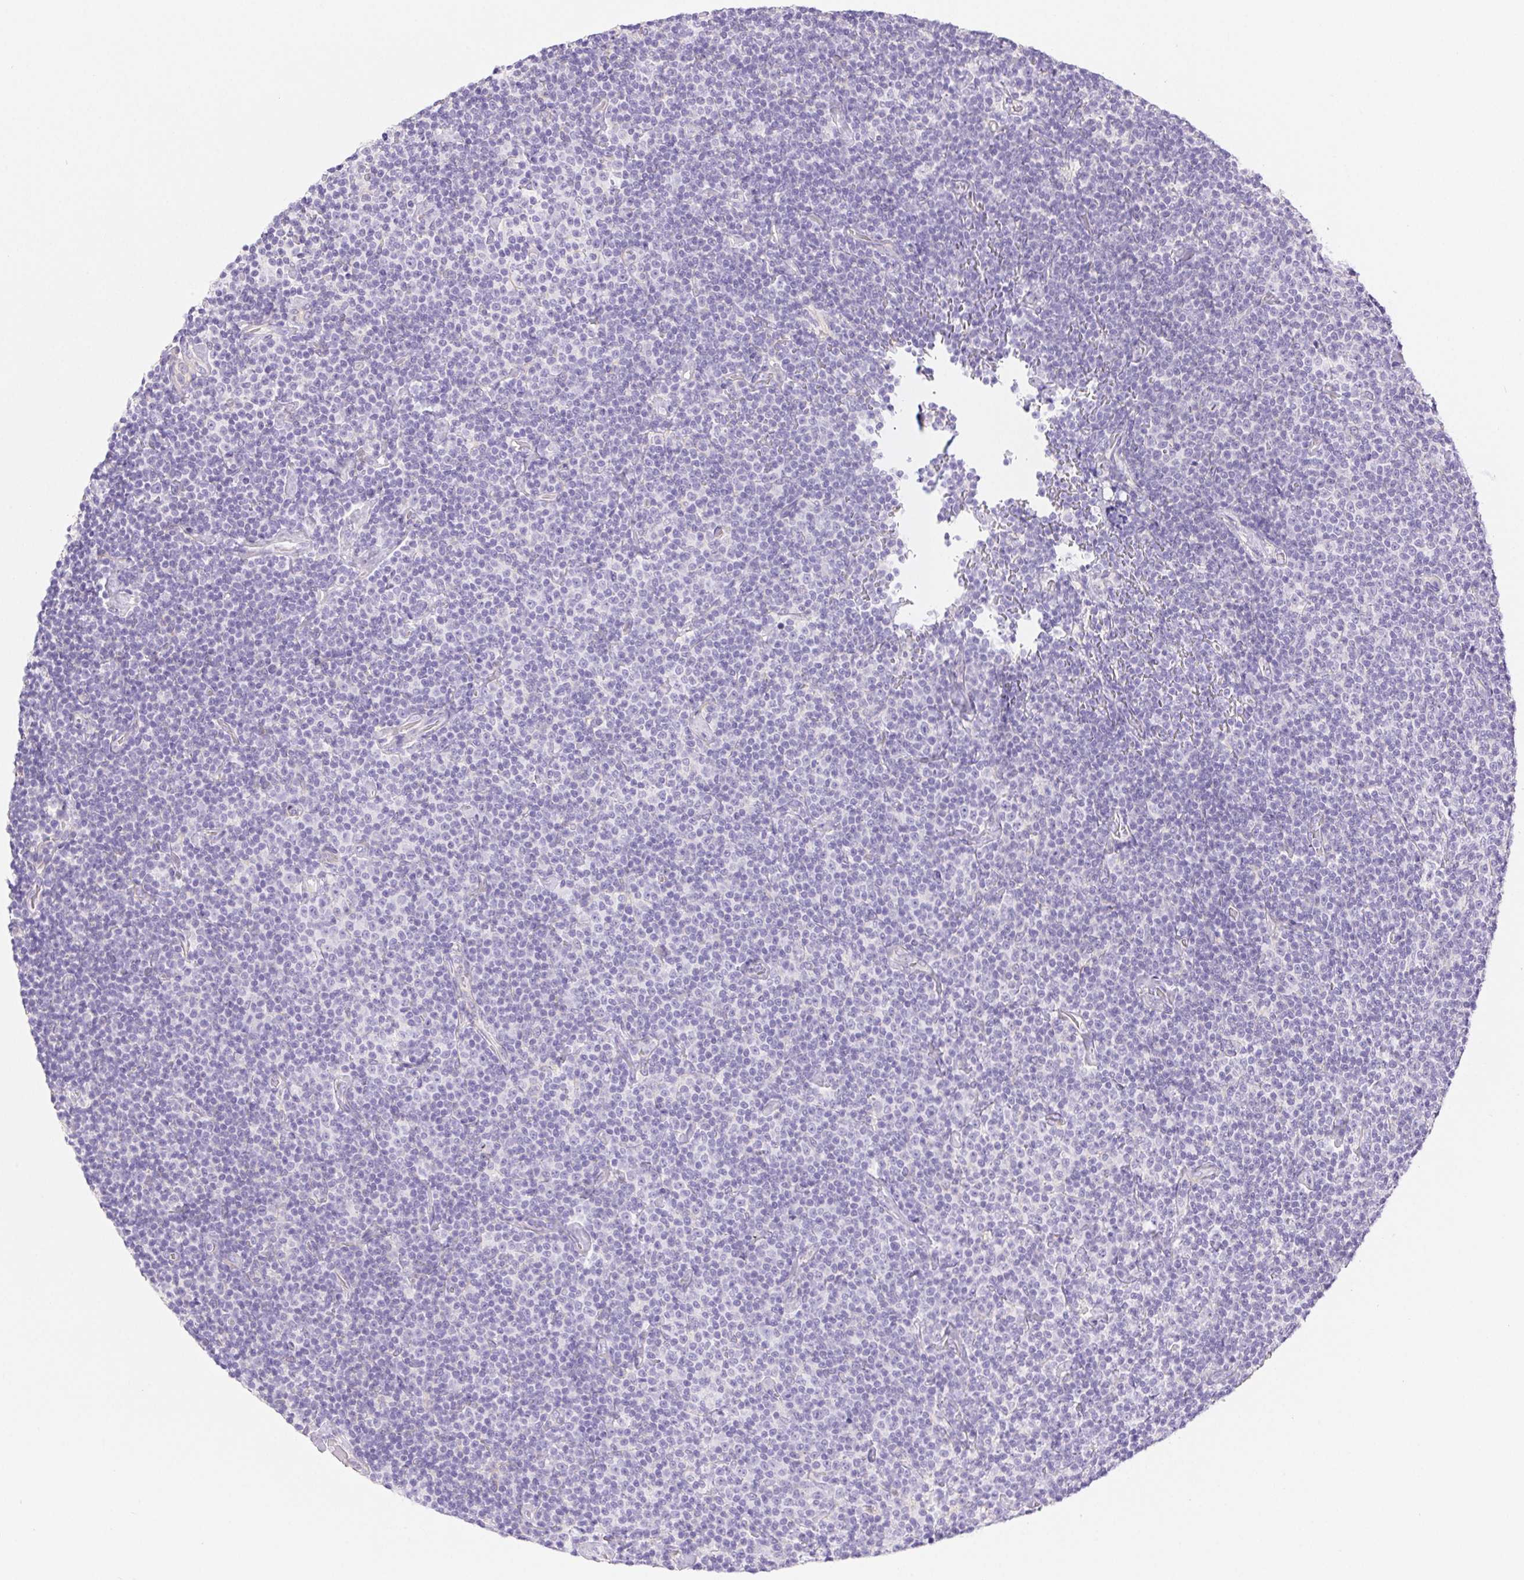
{"staining": {"intensity": "negative", "quantity": "none", "location": "none"}, "tissue": "lymphoma", "cell_type": "Tumor cells", "image_type": "cancer", "snomed": [{"axis": "morphology", "description": "Malignant lymphoma, non-Hodgkin's type, Low grade"}, {"axis": "topography", "description": "Lymph node"}], "caption": "This histopathology image is of malignant lymphoma, non-Hodgkin's type (low-grade) stained with immunohistochemistry to label a protein in brown with the nuclei are counter-stained blue. There is no positivity in tumor cells.", "gene": "PNLIP", "patient": {"sex": "male", "age": 81}}